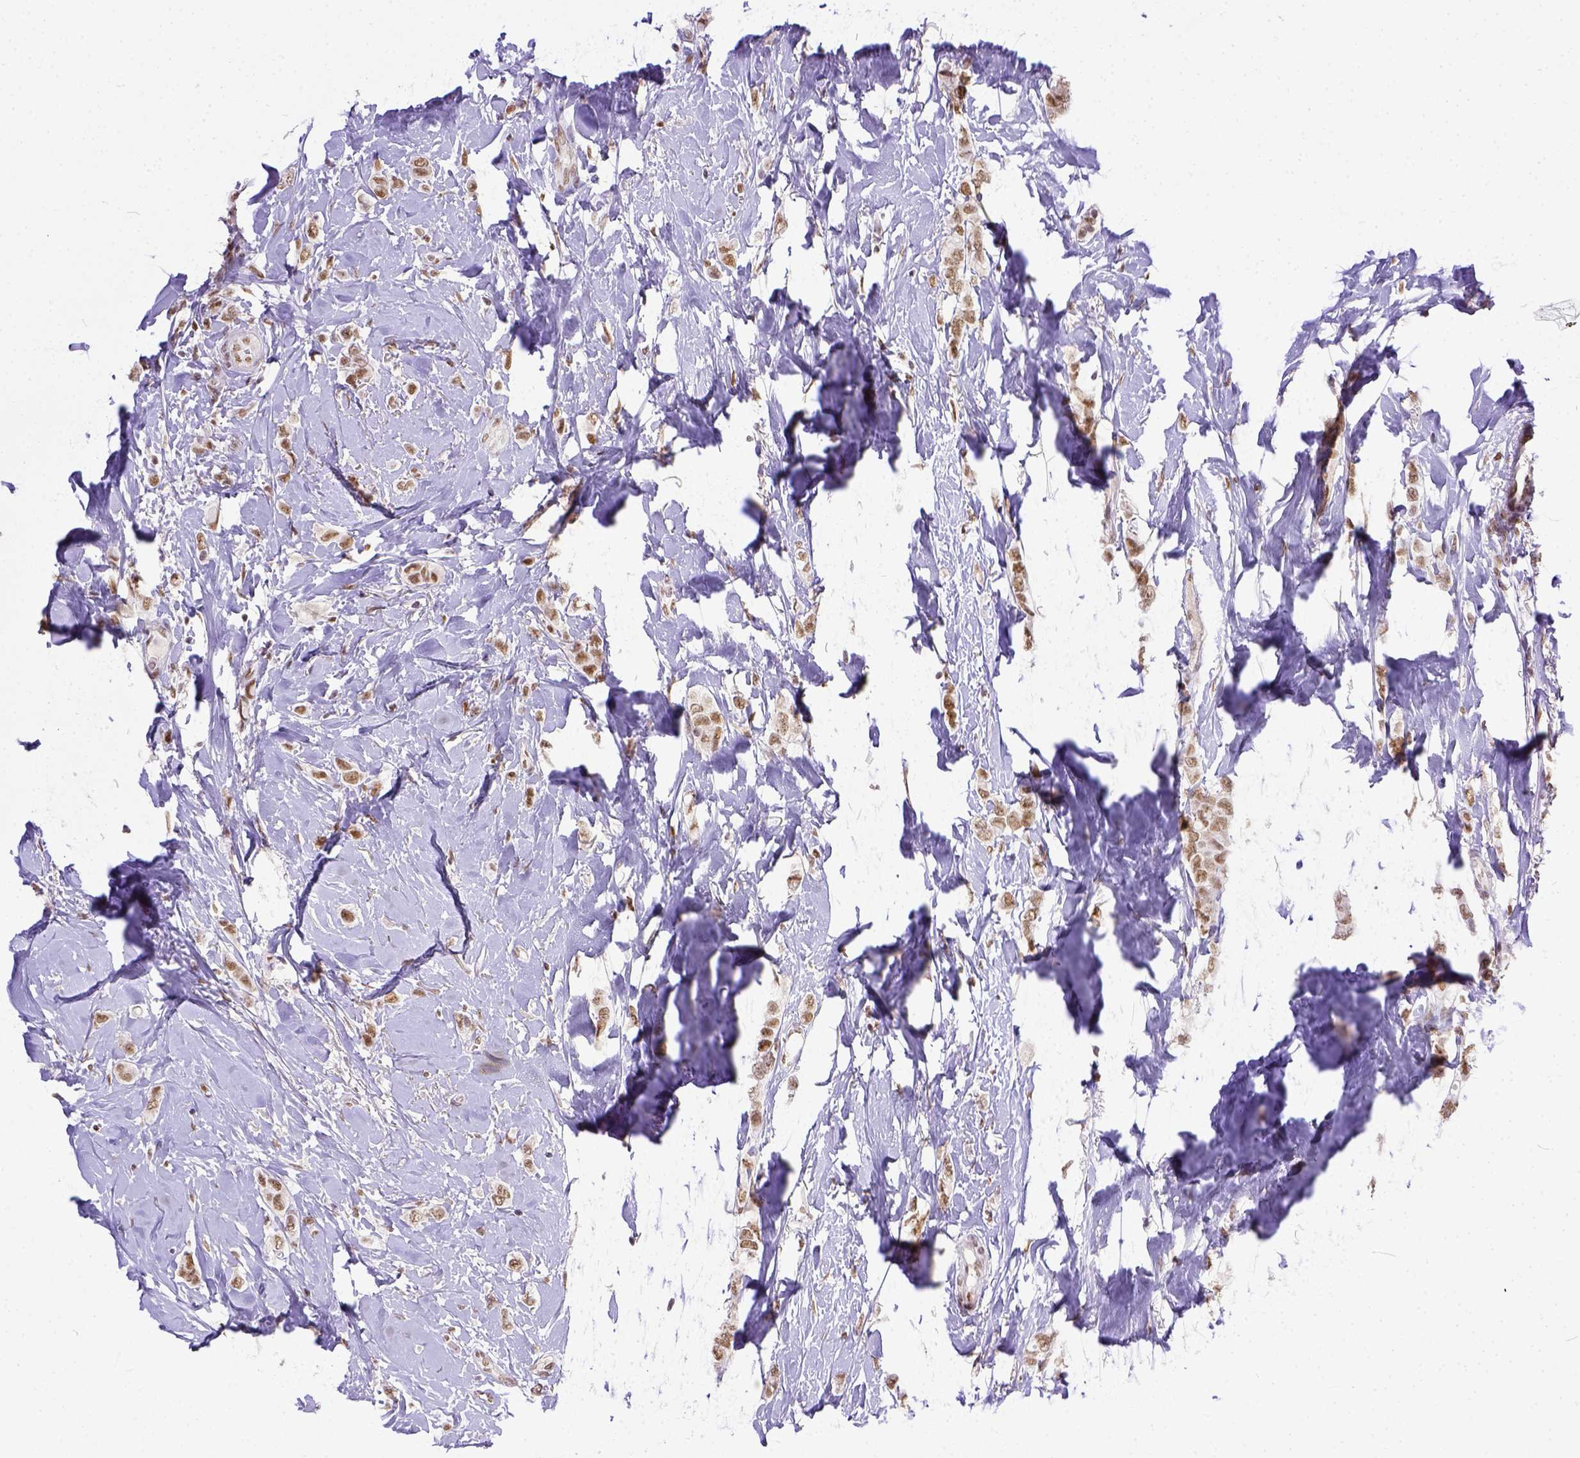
{"staining": {"intensity": "moderate", "quantity": ">75%", "location": "nuclear"}, "tissue": "breast cancer", "cell_type": "Tumor cells", "image_type": "cancer", "snomed": [{"axis": "morphology", "description": "Lobular carcinoma"}, {"axis": "topography", "description": "Breast"}], "caption": "This micrograph demonstrates lobular carcinoma (breast) stained with IHC to label a protein in brown. The nuclear of tumor cells show moderate positivity for the protein. Nuclei are counter-stained blue.", "gene": "ERCC1", "patient": {"sex": "female", "age": 66}}